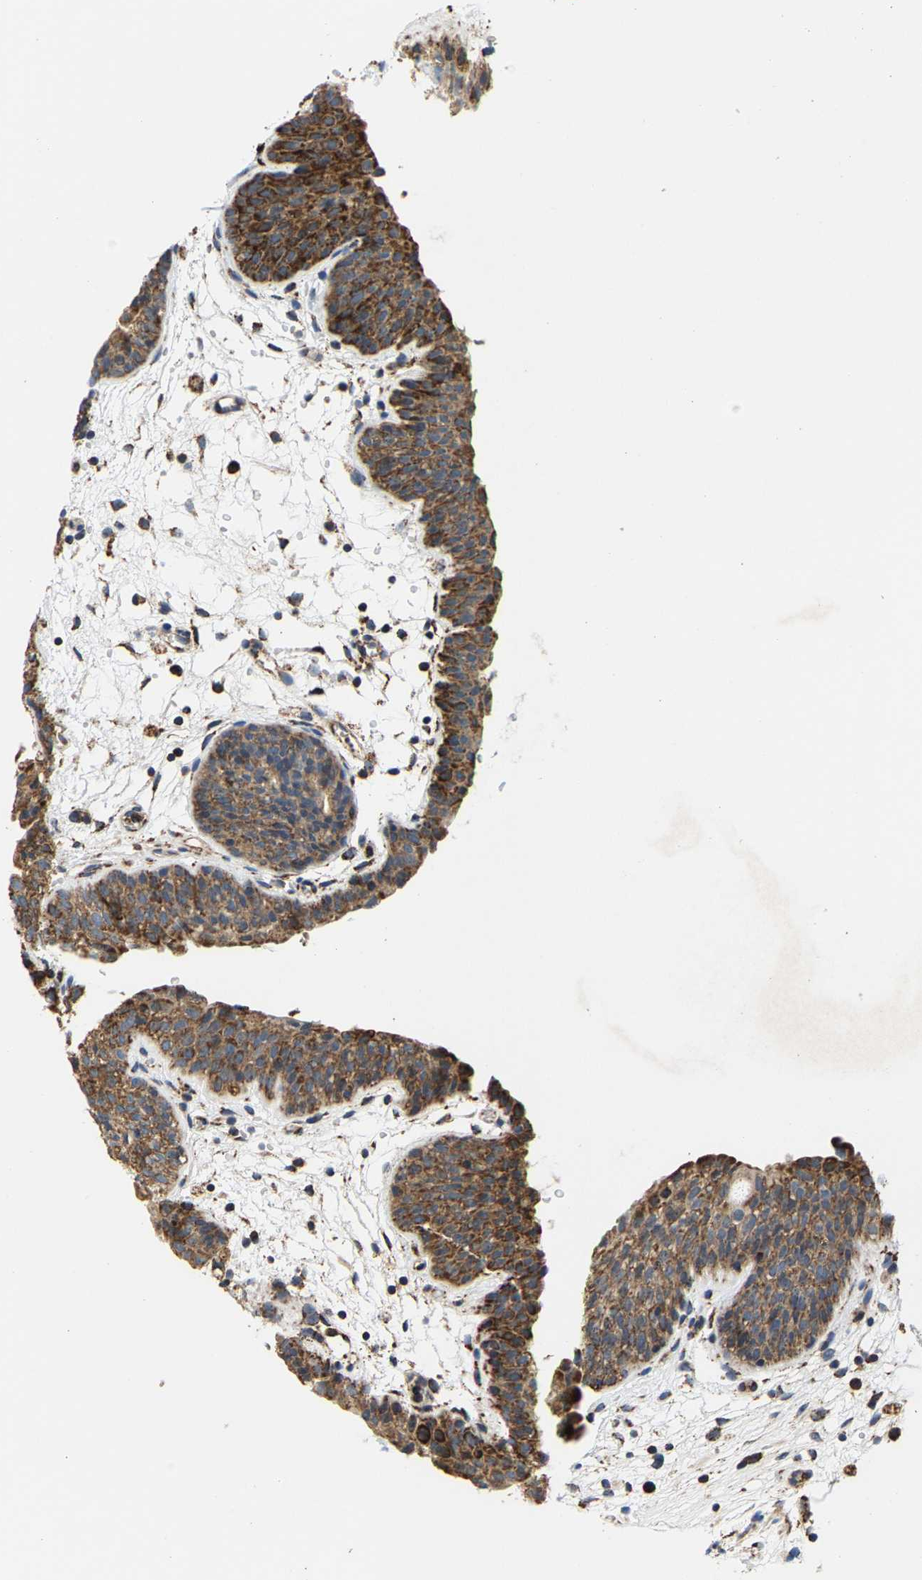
{"staining": {"intensity": "moderate", "quantity": ">75%", "location": "cytoplasmic/membranous"}, "tissue": "urinary bladder", "cell_type": "Urothelial cells", "image_type": "normal", "snomed": [{"axis": "morphology", "description": "Normal tissue, NOS"}, {"axis": "topography", "description": "Urinary bladder"}], "caption": "Immunohistochemical staining of benign urinary bladder demonstrates medium levels of moderate cytoplasmic/membranous positivity in approximately >75% of urothelial cells. The staining is performed using DAB brown chromogen to label protein expression. The nuclei are counter-stained blue using hematoxylin.", "gene": "SHMT2", "patient": {"sex": "male", "age": 37}}